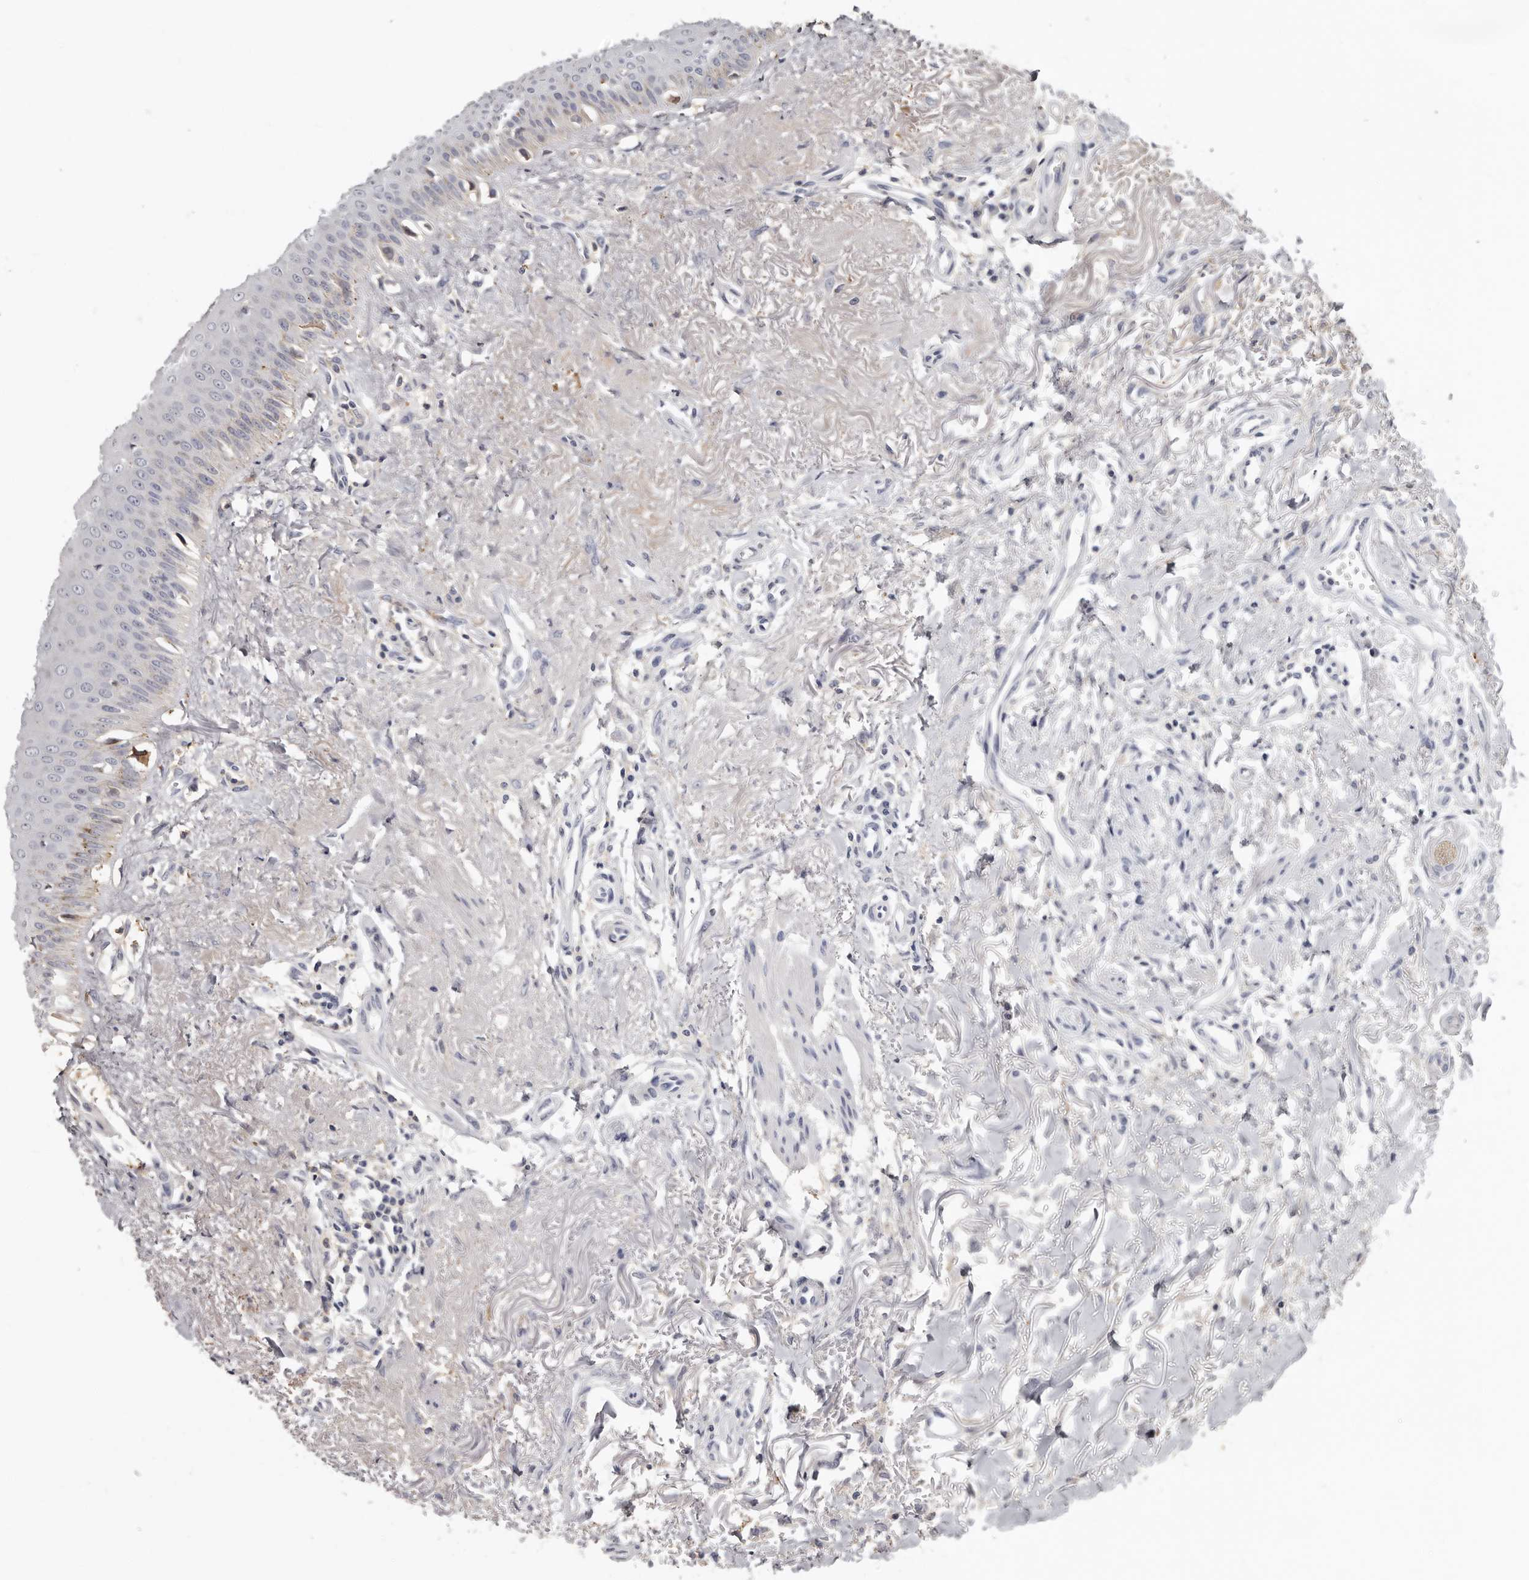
{"staining": {"intensity": "weak", "quantity": "<25%", "location": "cytoplasmic/membranous"}, "tissue": "oral mucosa", "cell_type": "Squamous epithelial cells", "image_type": "normal", "snomed": [{"axis": "morphology", "description": "Normal tissue, NOS"}, {"axis": "topography", "description": "Oral tissue"}], "caption": "This is a image of immunohistochemistry staining of benign oral mucosa, which shows no staining in squamous epithelial cells.", "gene": "KIF26B", "patient": {"sex": "female", "age": 70}}